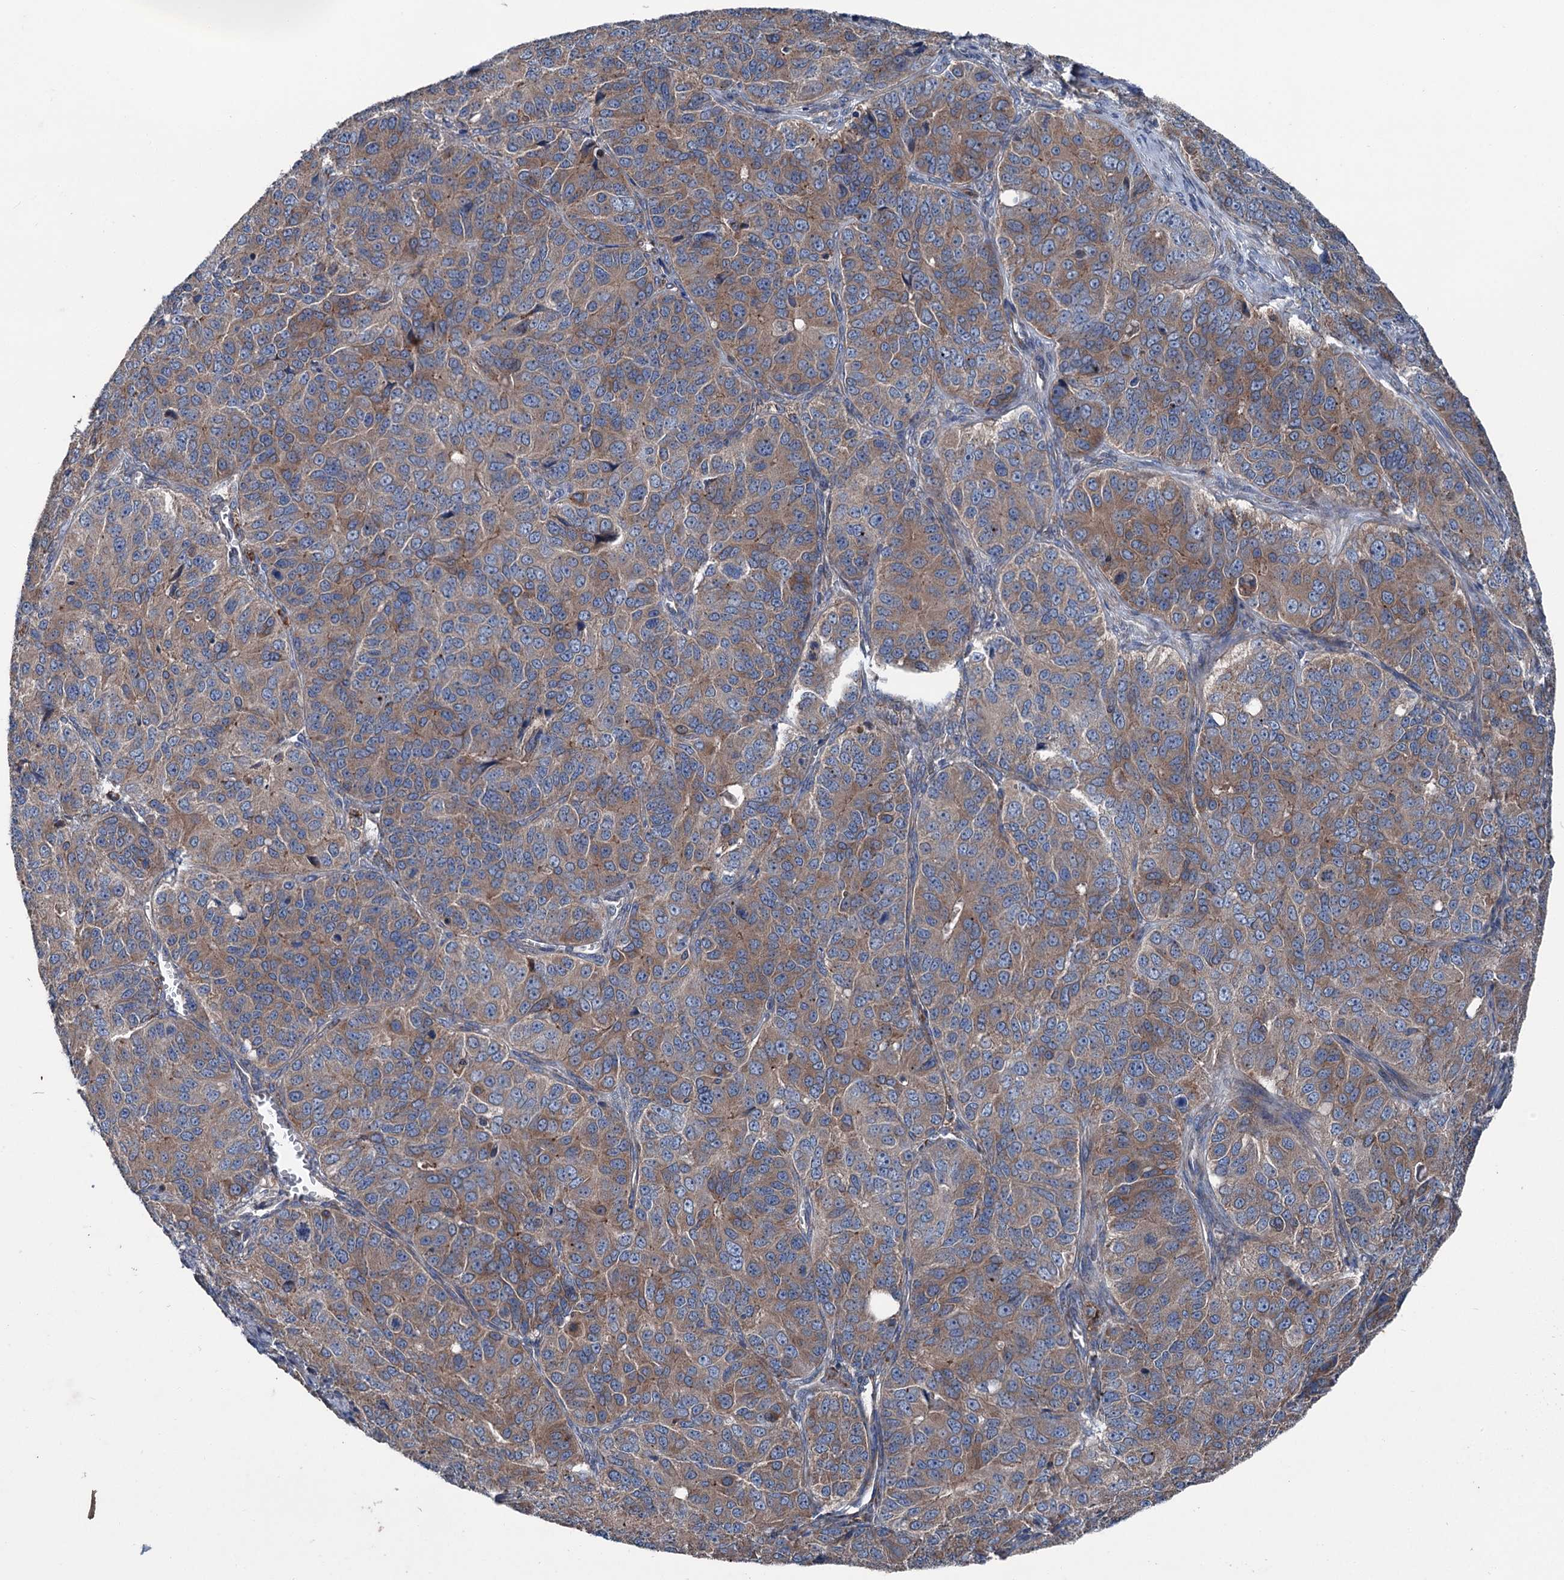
{"staining": {"intensity": "moderate", "quantity": "25%-75%", "location": "cytoplasmic/membranous"}, "tissue": "ovarian cancer", "cell_type": "Tumor cells", "image_type": "cancer", "snomed": [{"axis": "morphology", "description": "Carcinoma, endometroid"}, {"axis": "topography", "description": "Ovary"}], "caption": "Human ovarian cancer stained with a protein marker shows moderate staining in tumor cells.", "gene": "RUFY1", "patient": {"sex": "female", "age": 51}}